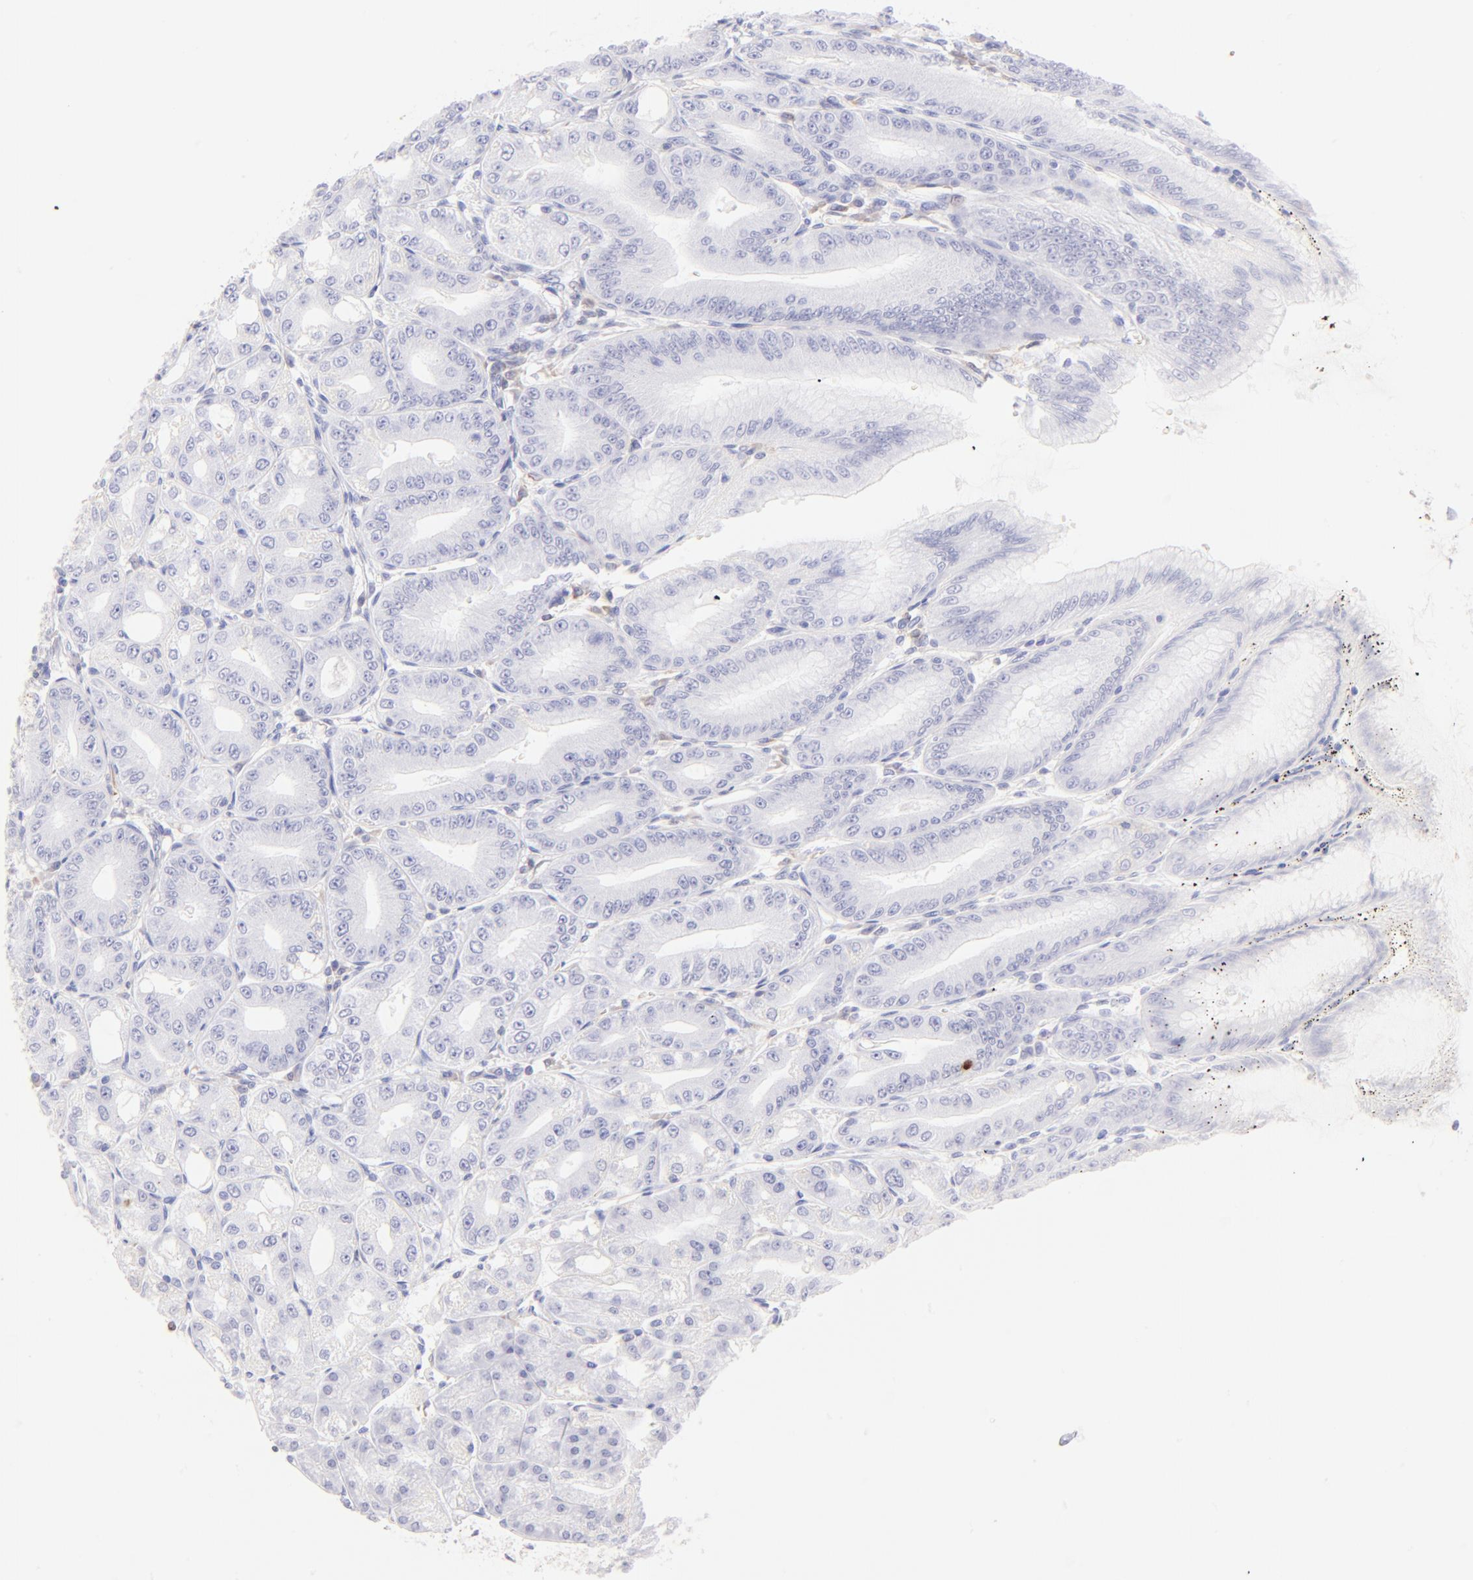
{"staining": {"intensity": "negative", "quantity": "none", "location": "none"}, "tissue": "stomach", "cell_type": "Glandular cells", "image_type": "normal", "snomed": [{"axis": "morphology", "description": "Normal tissue, NOS"}, {"axis": "topography", "description": "Stomach, lower"}], "caption": "A high-resolution histopathology image shows immunohistochemistry (IHC) staining of benign stomach, which exhibits no significant staining in glandular cells.", "gene": "IRAG2", "patient": {"sex": "male", "age": 71}}